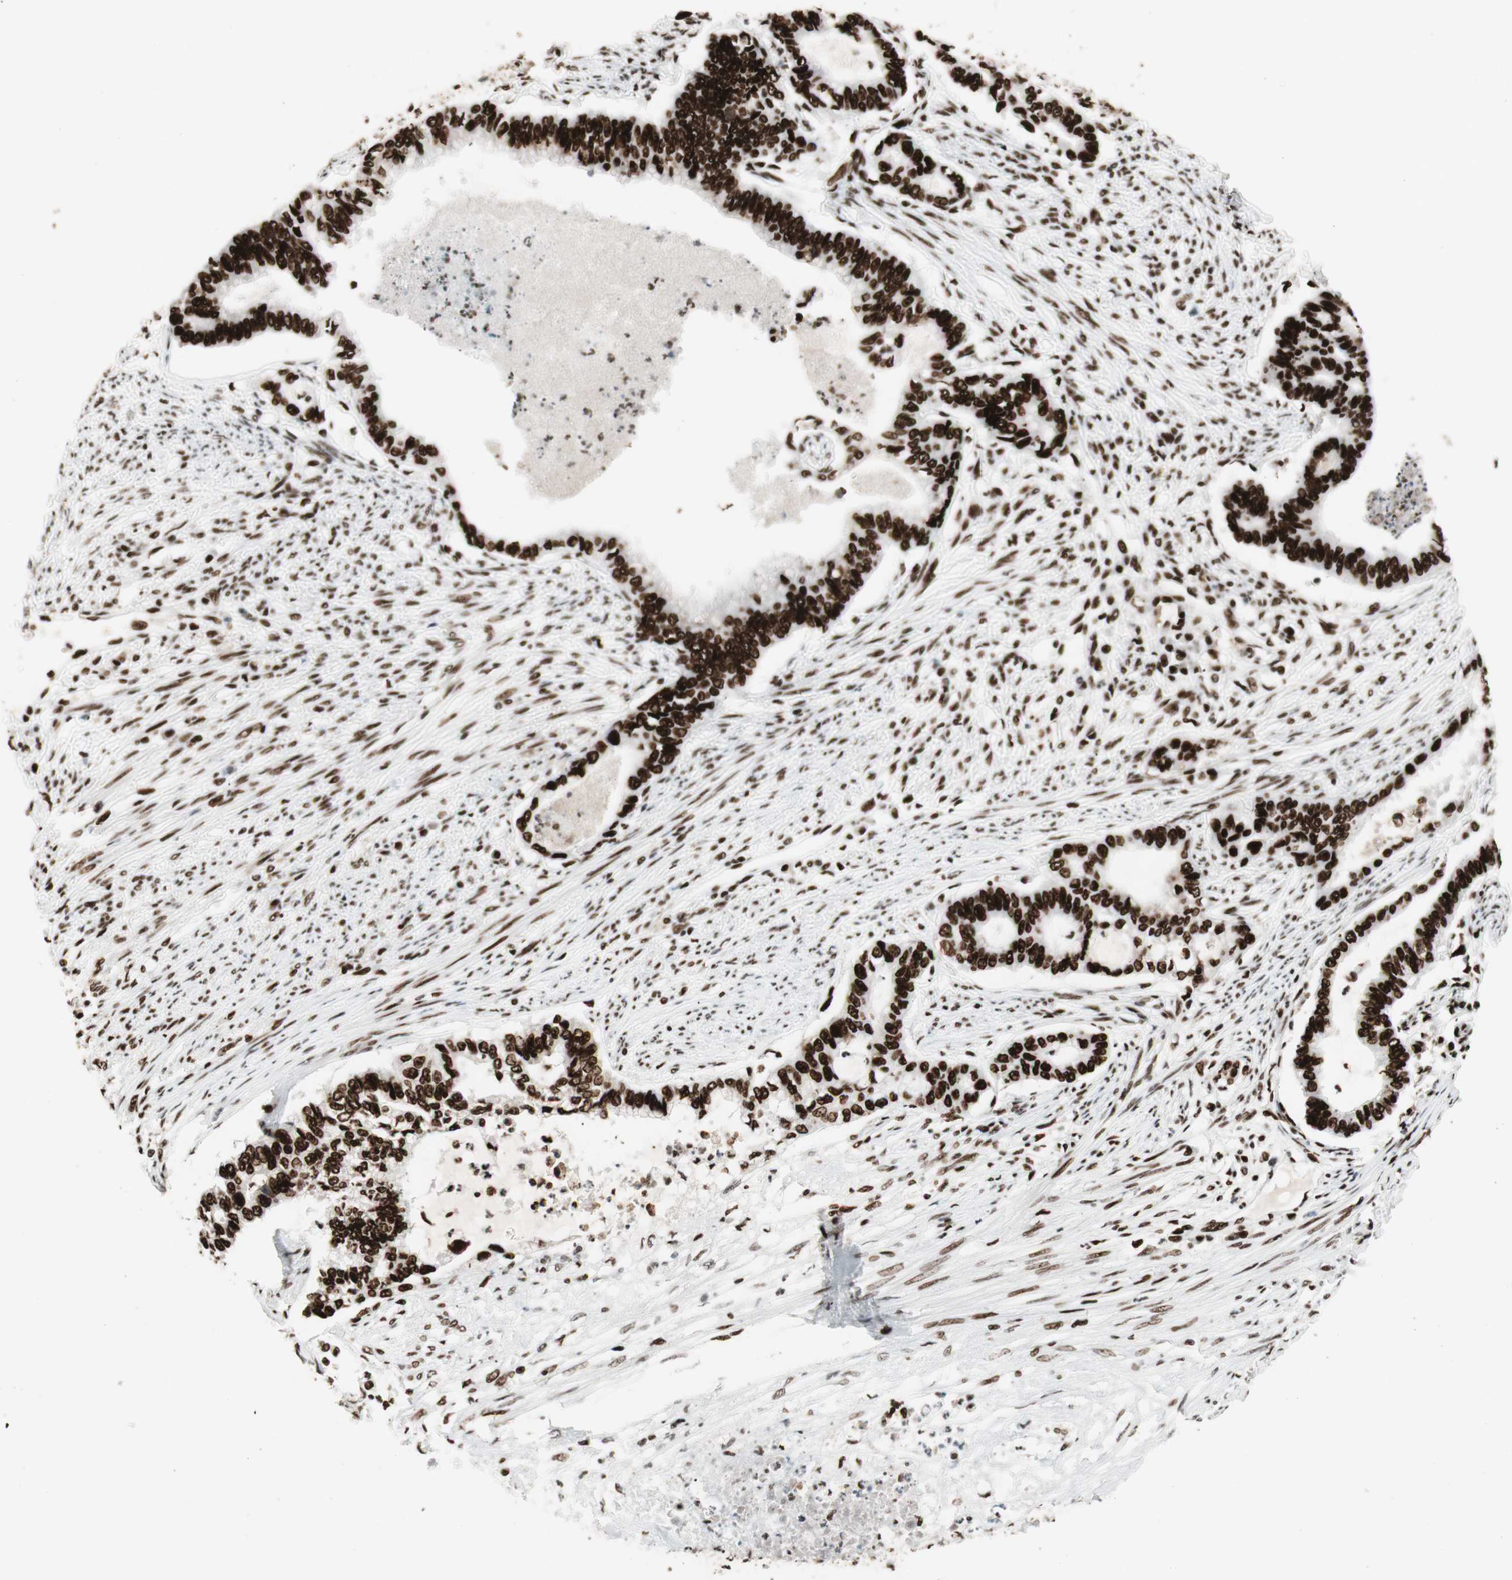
{"staining": {"intensity": "strong", "quantity": ">75%", "location": "nuclear"}, "tissue": "endometrial cancer", "cell_type": "Tumor cells", "image_type": "cancer", "snomed": [{"axis": "morphology", "description": "Adenocarcinoma, NOS"}, {"axis": "topography", "description": "Endometrium"}], "caption": "This image shows immunohistochemistry (IHC) staining of human endometrial adenocarcinoma, with high strong nuclear expression in approximately >75% of tumor cells.", "gene": "PSME3", "patient": {"sex": "female", "age": 79}}